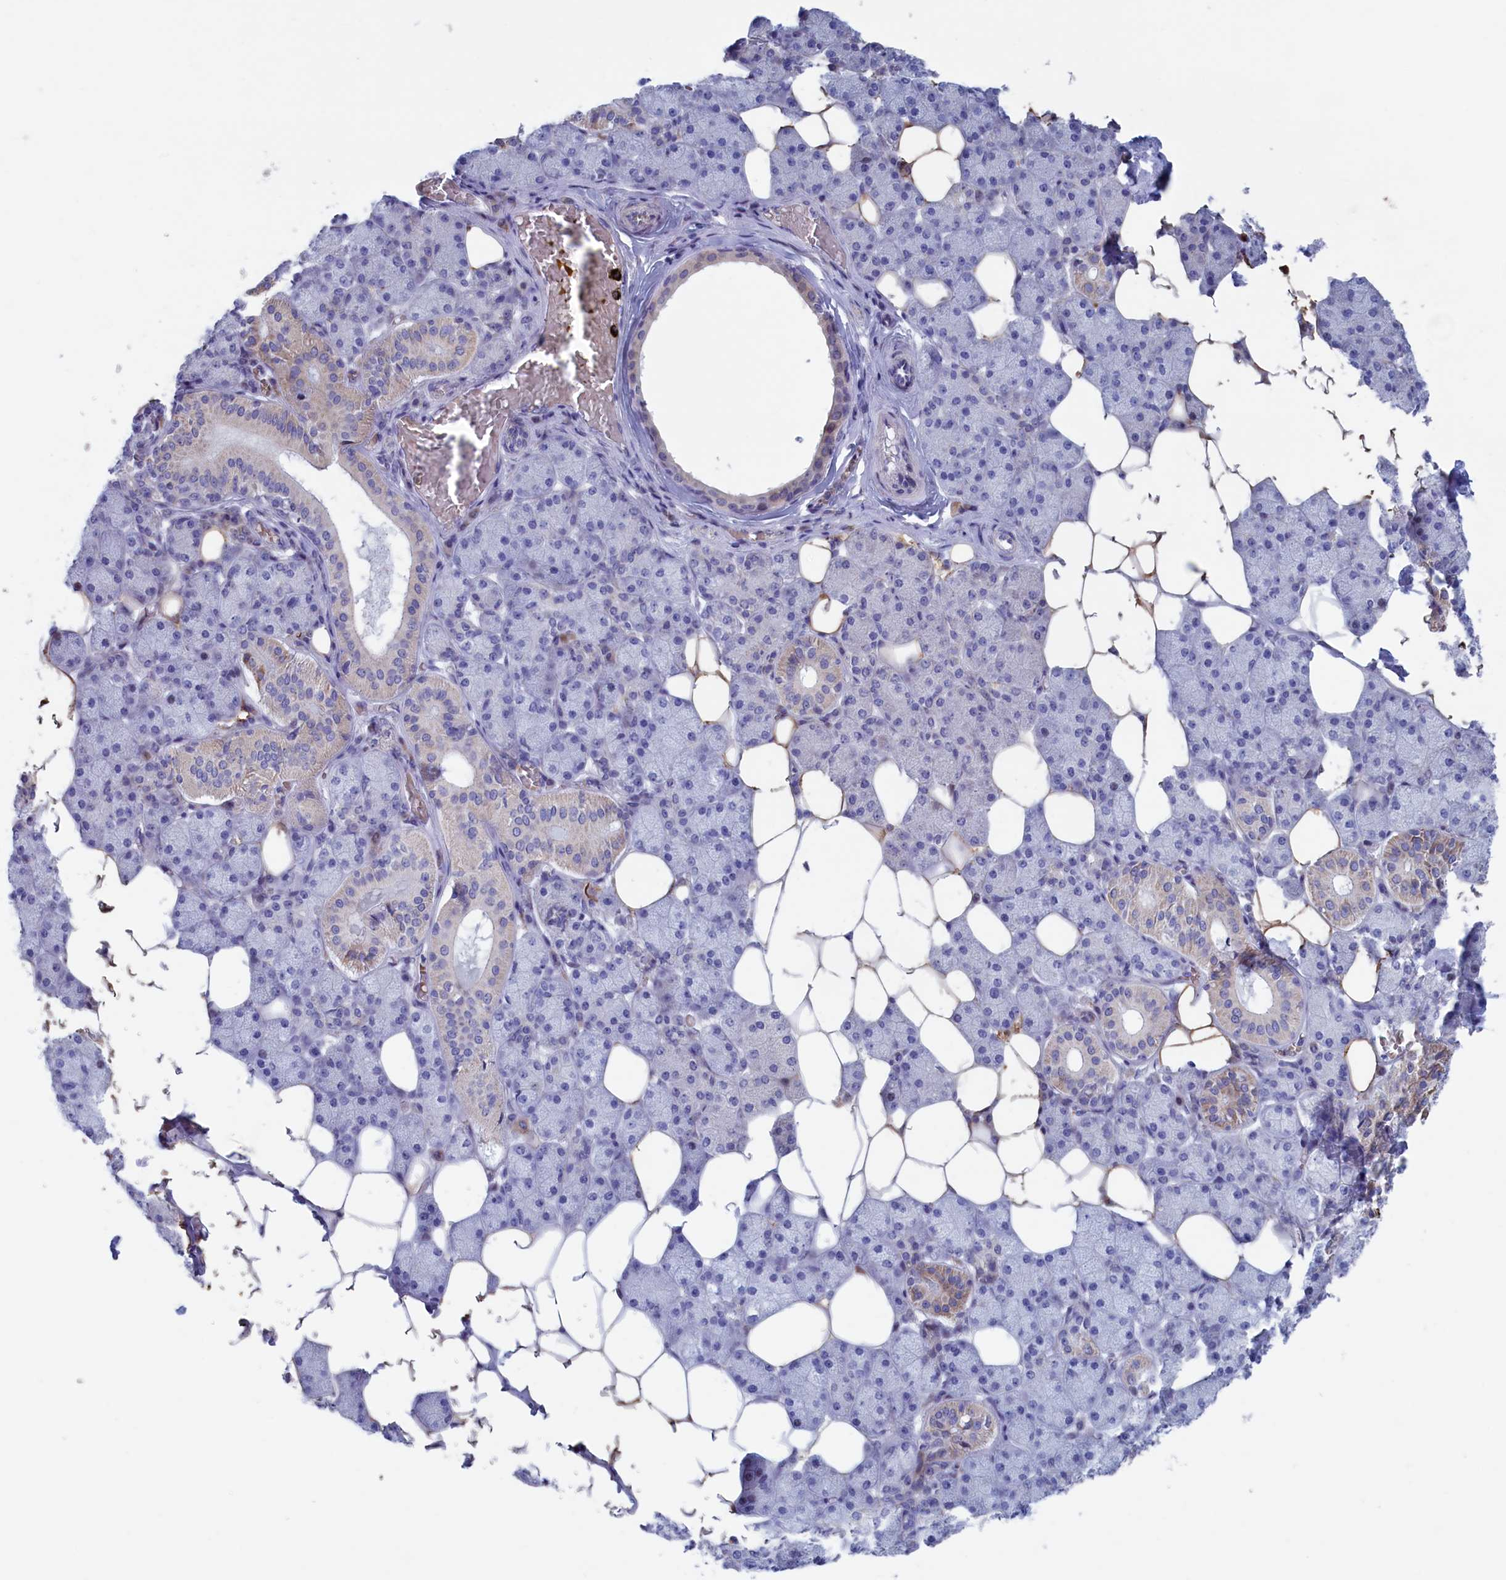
{"staining": {"intensity": "moderate", "quantity": "<25%", "location": "cytoplasmic/membranous"}, "tissue": "salivary gland", "cell_type": "Glandular cells", "image_type": "normal", "snomed": [{"axis": "morphology", "description": "Normal tissue, NOS"}, {"axis": "topography", "description": "Salivary gland"}], "caption": "Protein expression analysis of benign salivary gland shows moderate cytoplasmic/membranous staining in approximately <25% of glandular cells. The protein is shown in brown color, while the nuclei are stained blue.", "gene": "NIBAN3", "patient": {"sex": "female", "age": 33}}